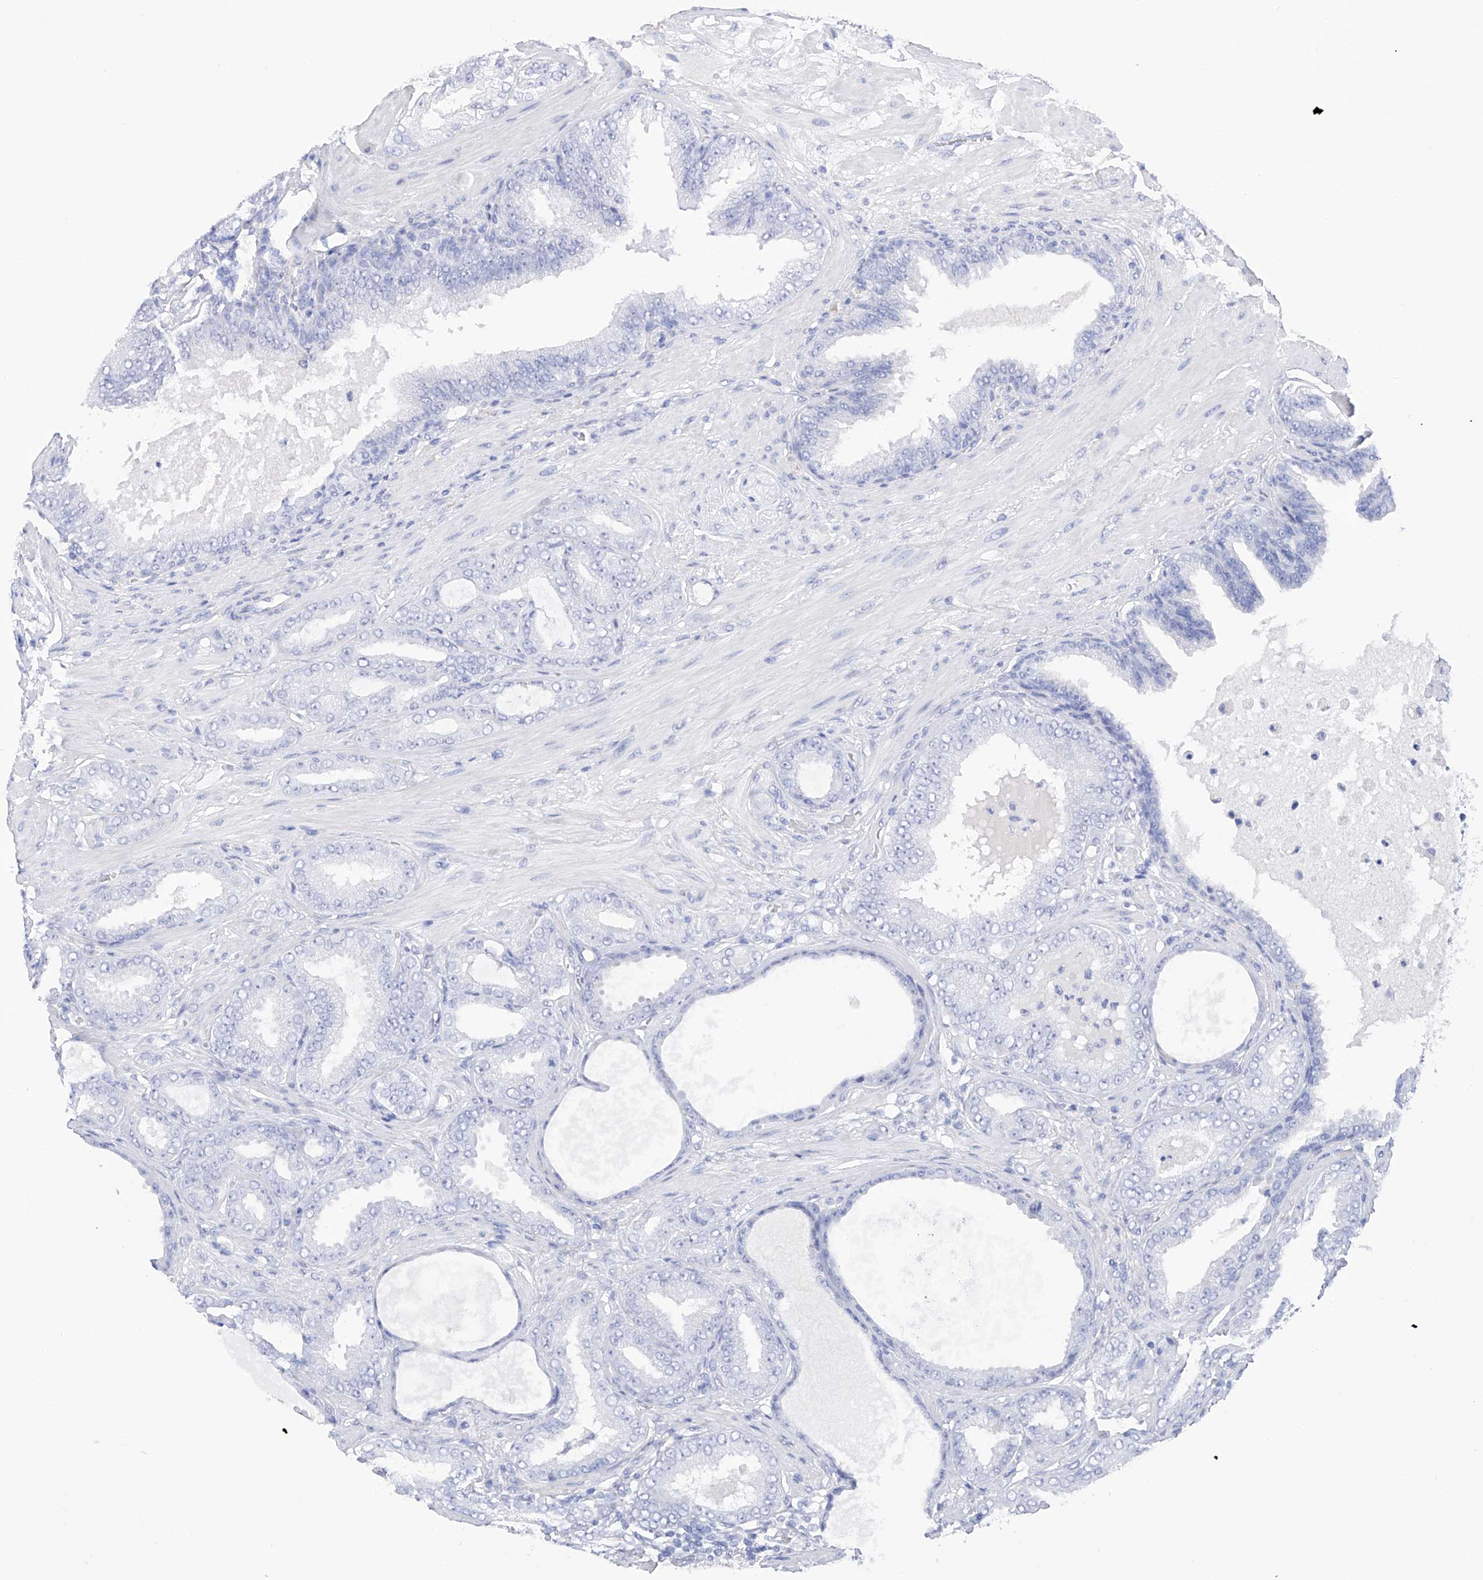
{"staining": {"intensity": "negative", "quantity": "none", "location": "none"}, "tissue": "prostate cancer", "cell_type": "Tumor cells", "image_type": "cancer", "snomed": [{"axis": "morphology", "description": "Adenocarcinoma, Low grade"}, {"axis": "topography", "description": "Prostate"}], "caption": "A high-resolution micrograph shows immunohistochemistry (IHC) staining of prostate low-grade adenocarcinoma, which demonstrates no significant staining in tumor cells.", "gene": "FLG", "patient": {"sex": "male", "age": 63}}